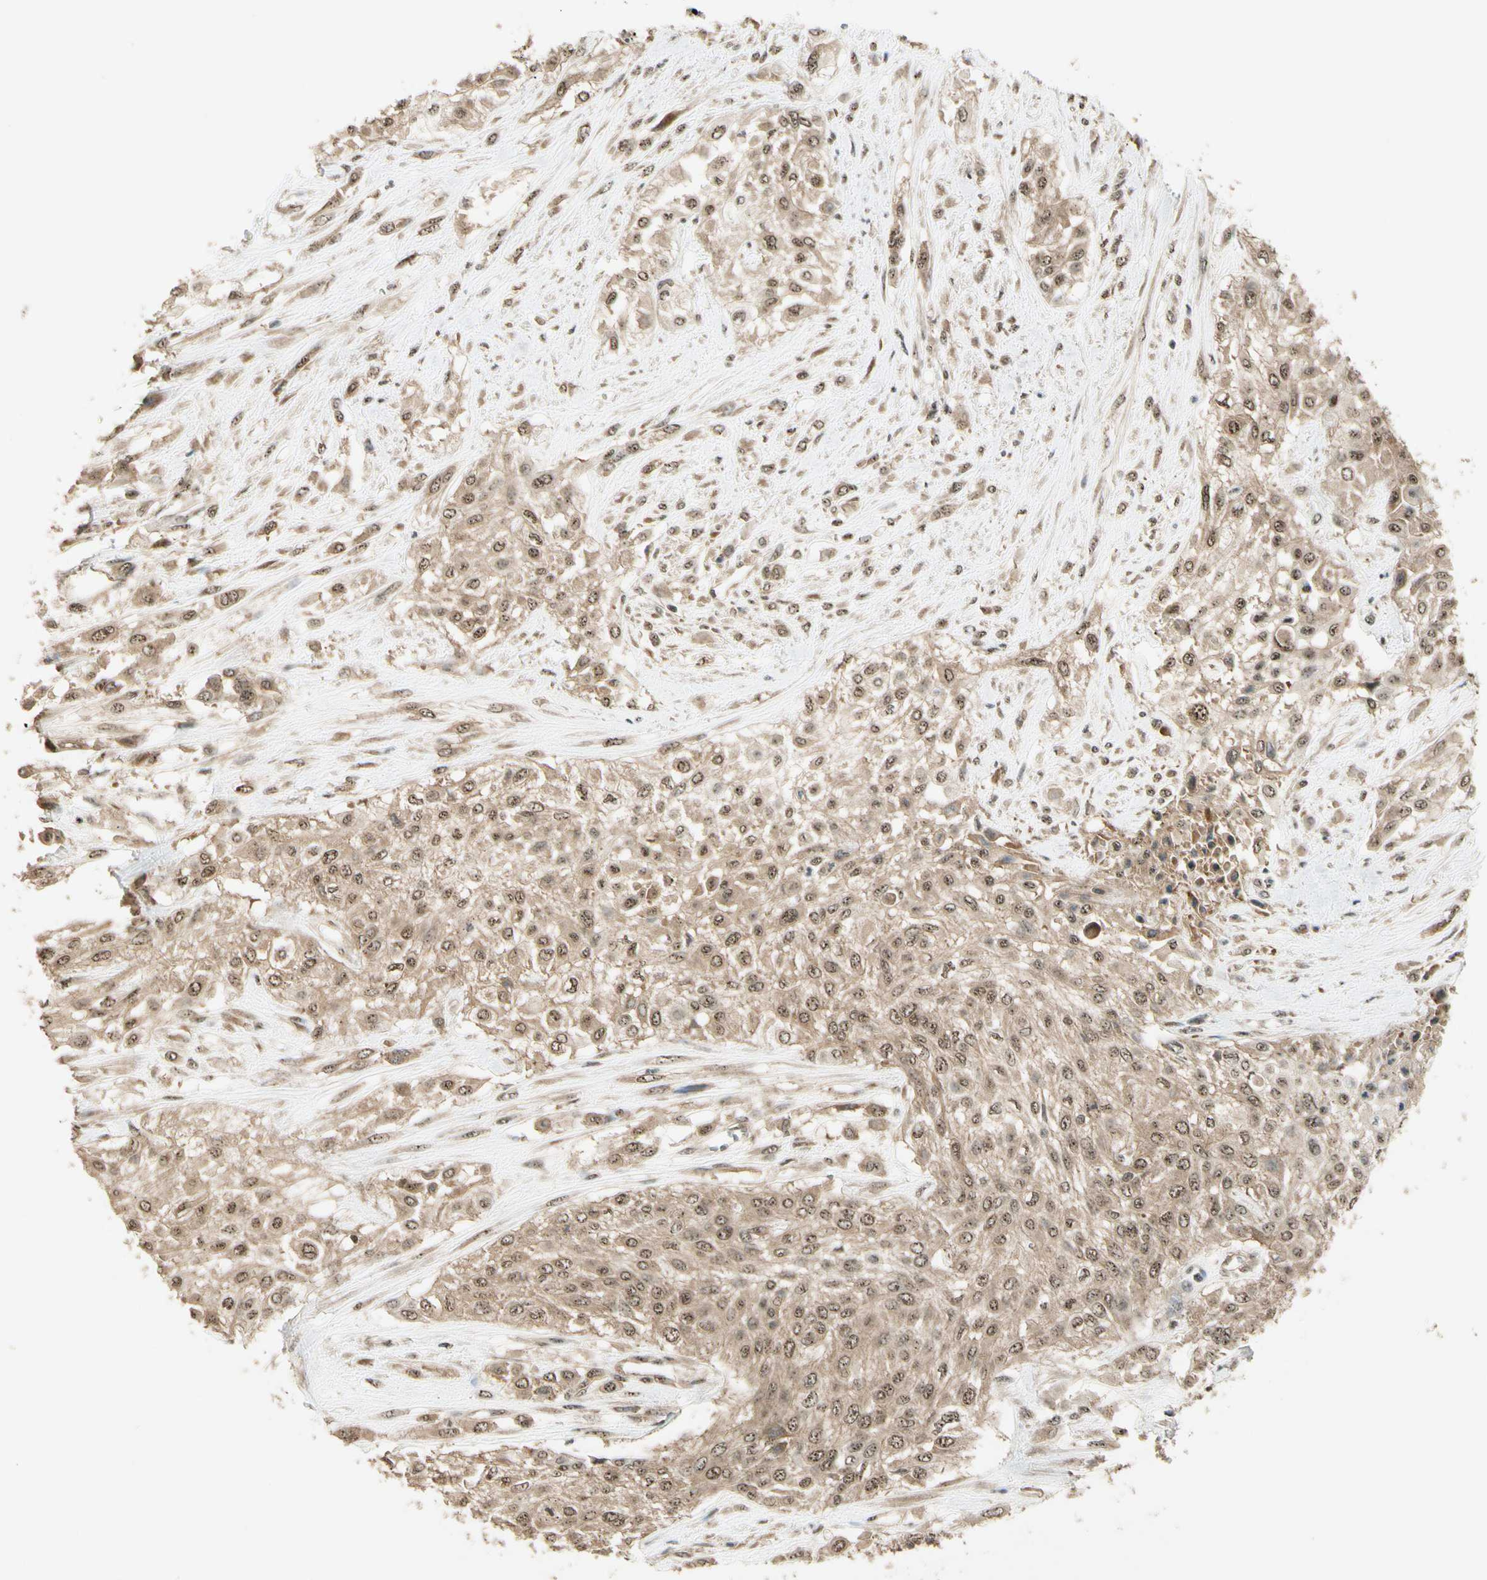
{"staining": {"intensity": "moderate", "quantity": ">75%", "location": "cytoplasmic/membranous,nuclear"}, "tissue": "urothelial cancer", "cell_type": "Tumor cells", "image_type": "cancer", "snomed": [{"axis": "morphology", "description": "Urothelial carcinoma, High grade"}, {"axis": "topography", "description": "Urinary bladder"}], "caption": "This is a histology image of immunohistochemistry staining of high-grade urothelial carcinoma, which shows moderate expression in the cytoplasmic/membranous and nuclear of tumor cells.", "gene": "MCPH1", "patient": {"sex": "male", "age": 57}}